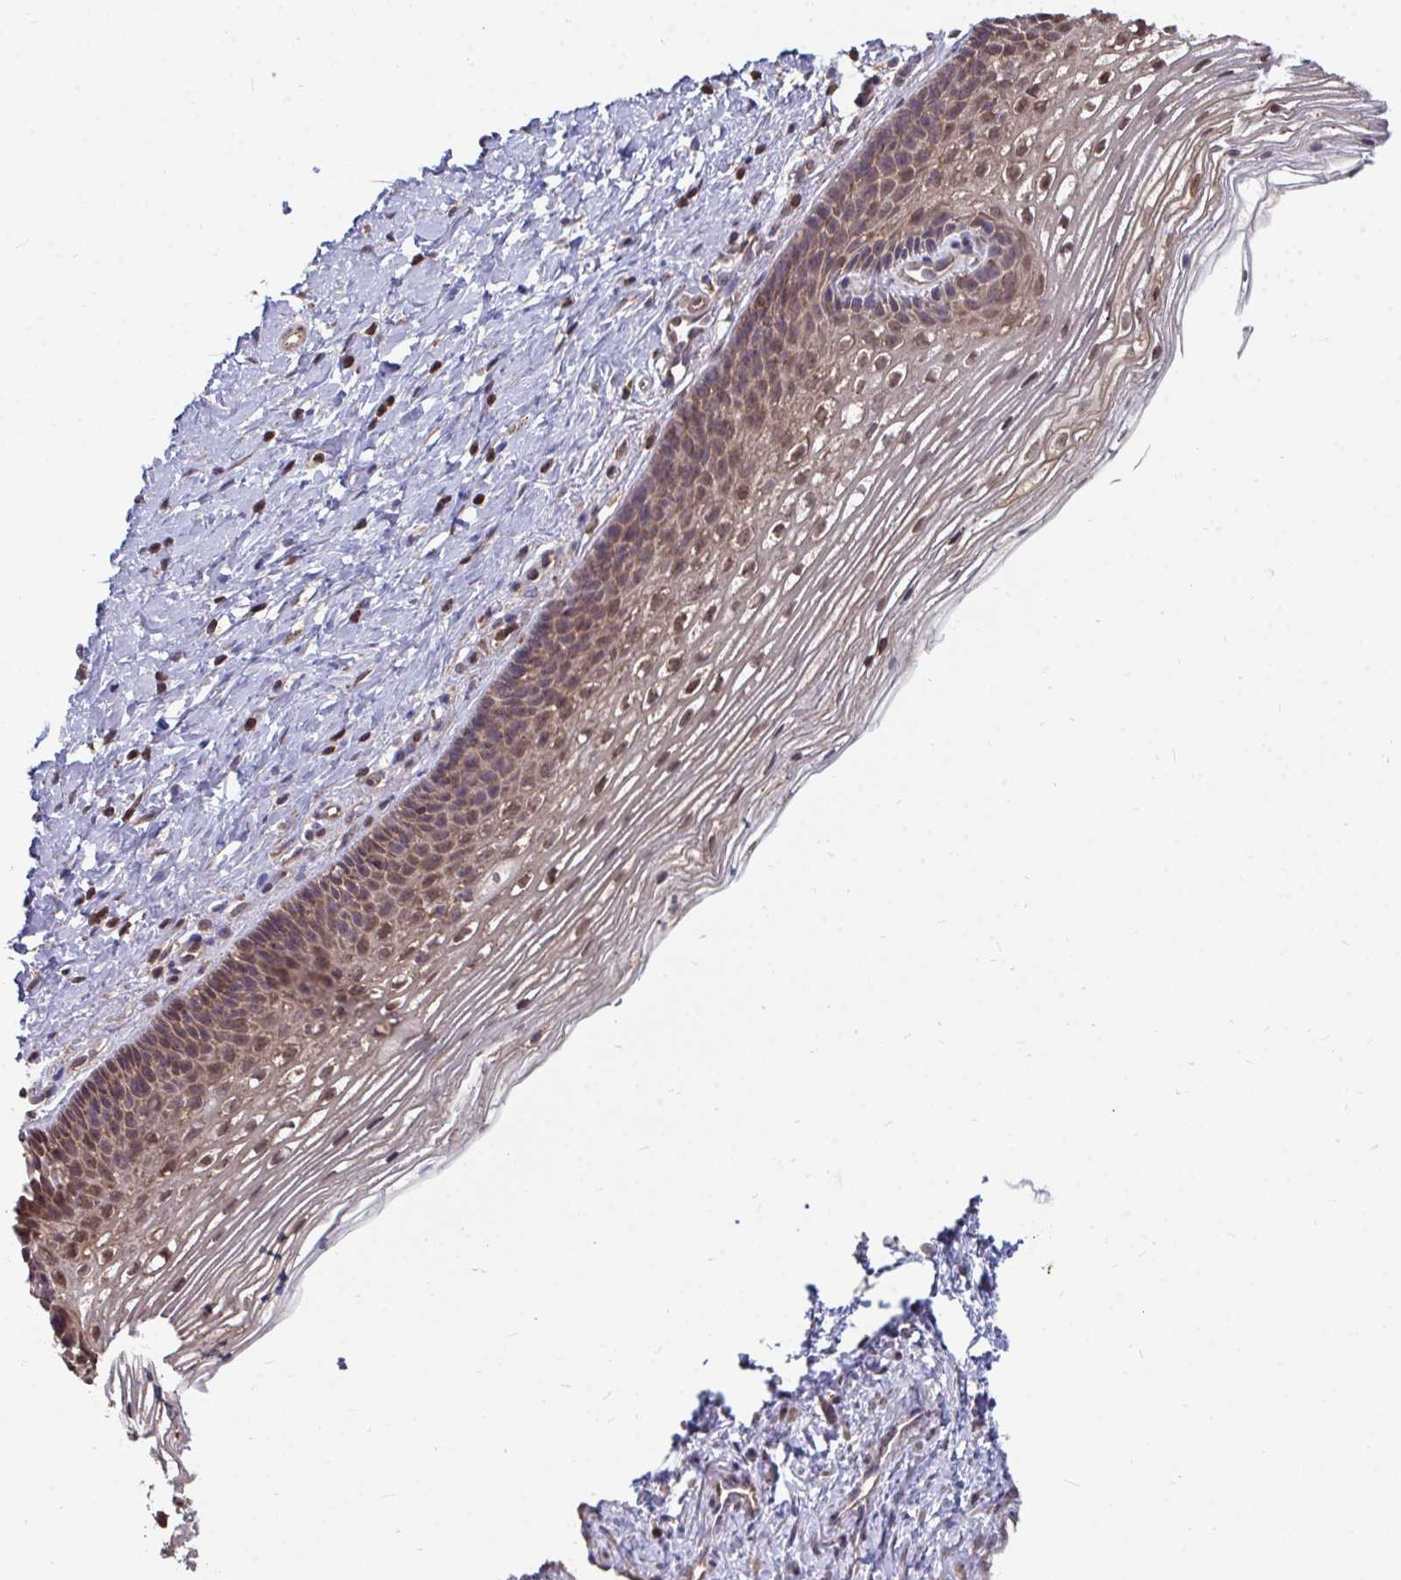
{"staining": {"intensity": "weak", "quantity": "25%-75%", "location": "cytoplasmic/membranous"}, "tissue": "cervix", "cell_type": "Glandular cells", "image_type": "normal", "snomed": [{"axis": "morphology", "description": "Normal tissue, NOS"}, {"axis": "topography", "description": "Cervix"}], "caption": "IHC of unremarkable cervix exhibits low levels of weak cytoplasmic/membranous staining in approximately 25%-75% of glandular cells. The protein is stained brown, and the nuclei are stained in blue (DAB IHC with brightfield microscopy, high magnification).", "gene": "DNAJA2", "patient": {"sex": "female", "age": 34}}